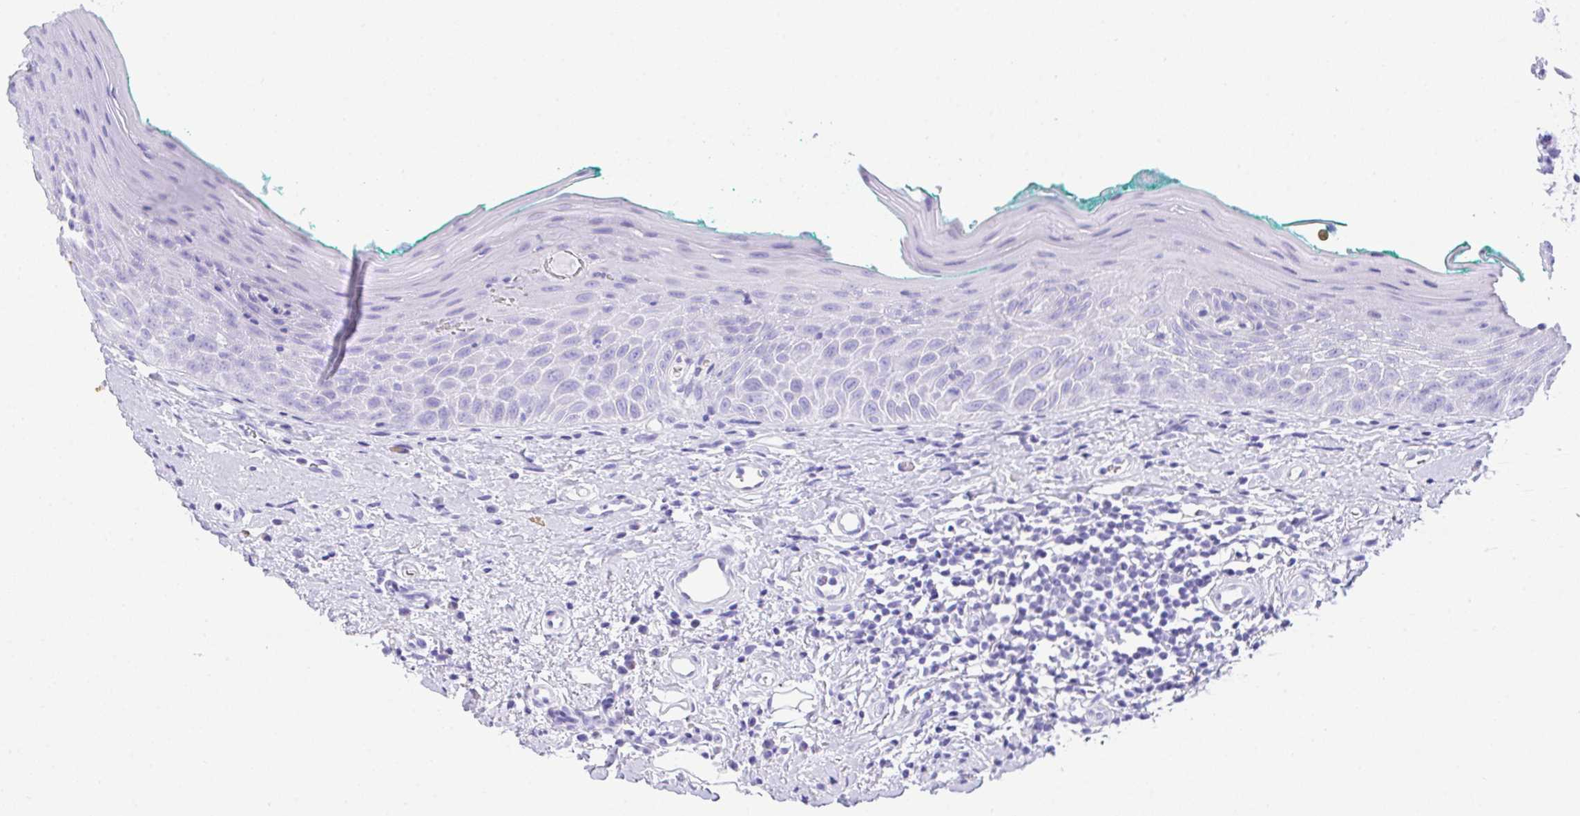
{"staining": {"intensity": "negative", "quantity": "none", "location": "none"}, "tissue": "oral mucosa", "cell_type": "Squamous epithelial cells", "image_type": "normal", "snomed": [{"axis": "morphology", "description": "Normal tissue, NOS"}, {"axis": "topography", "description": "Oral tissue"}, {"axis": "topography", "description": "Tounge, NOS"}], "caption": "DAB immunohistochemical staining of unremarkable human oral mucosa displays no significant positivity in squamous epithelial cells. (DAB (3,3'-diaminobenzidine) immunohistochemistry visualized using brightfield microscopy, high magnification).", "gene": "AKR1D1", "patient": {"sex": "male", "age": 83}}